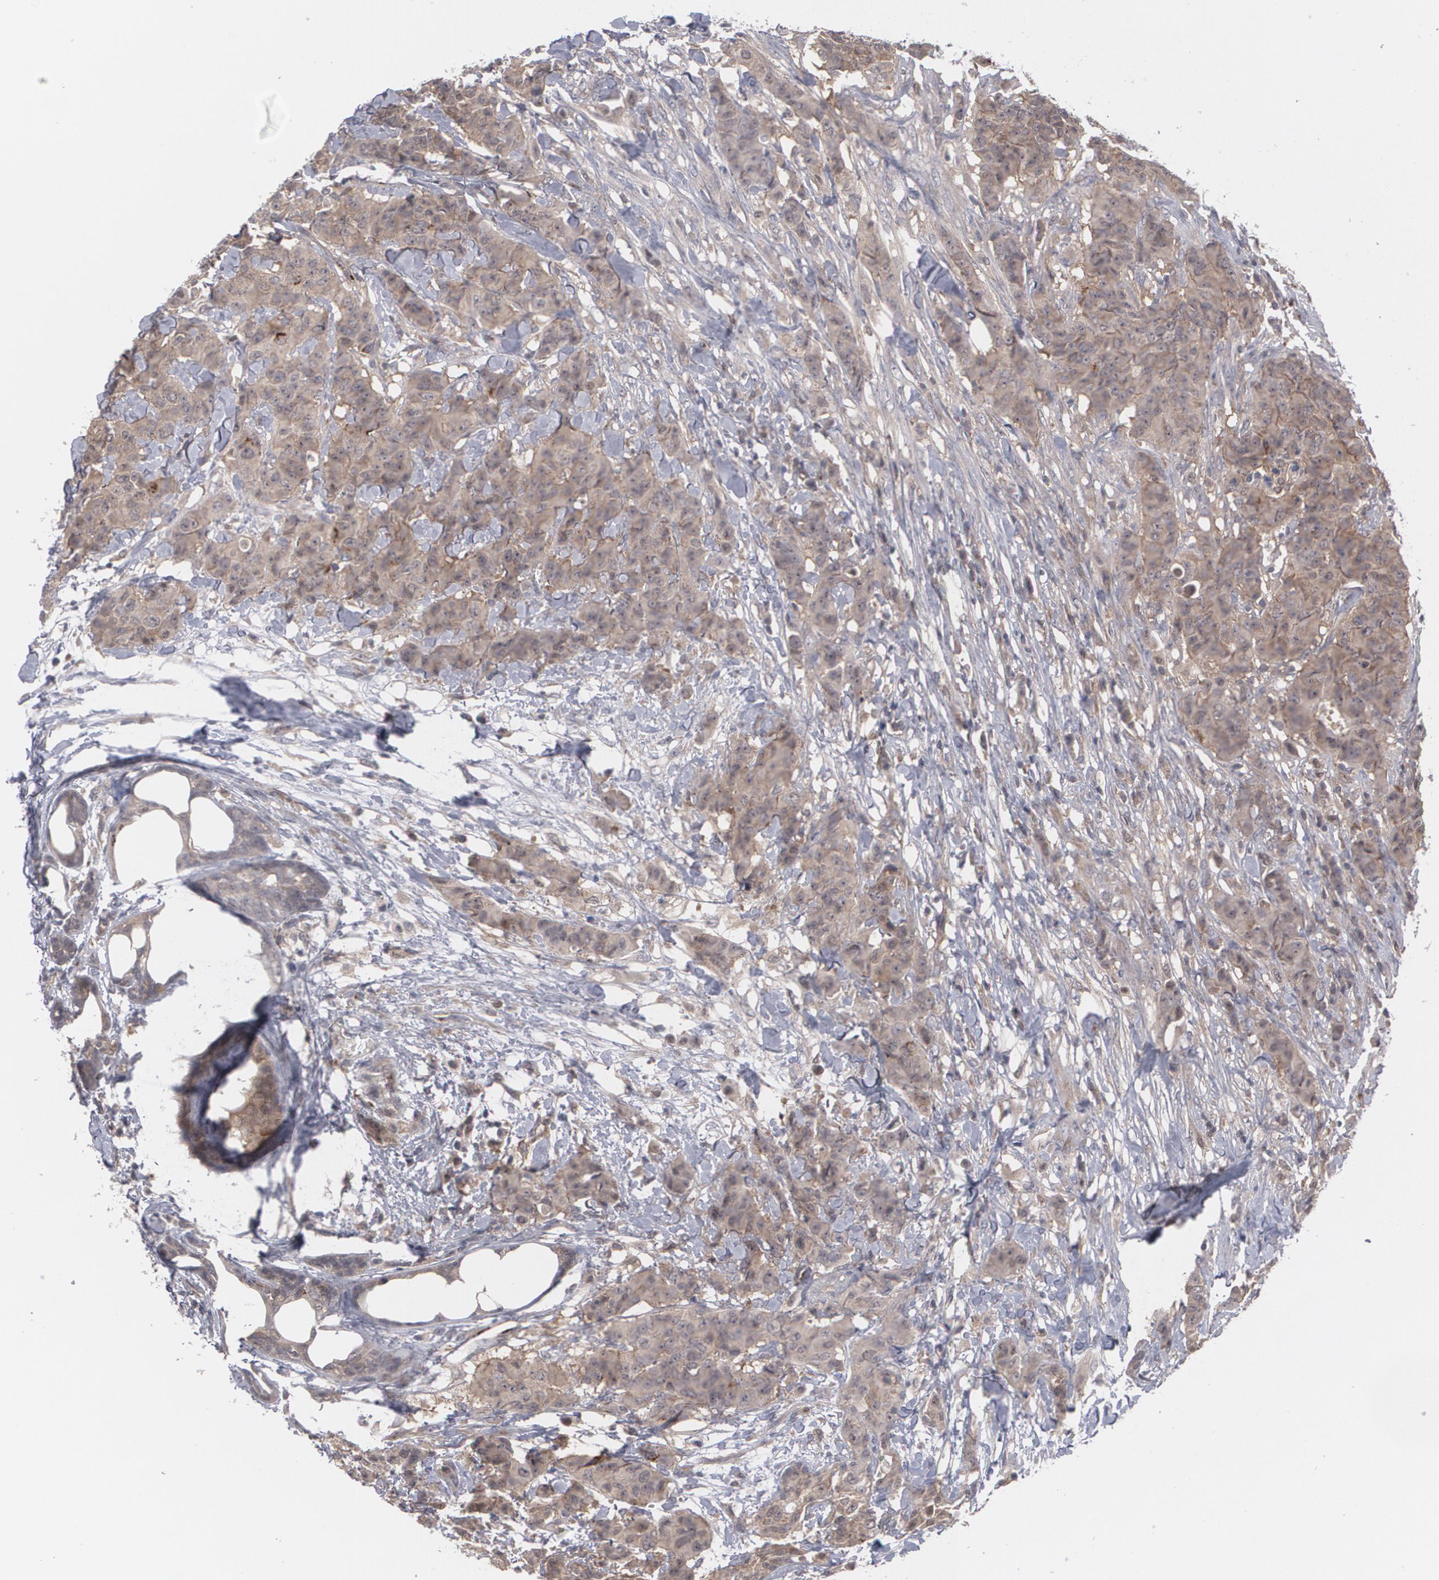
{"staining": {"intensity": "weak", "quantity": ">75%", "location": "cytoplasmic/membranous"}, "tissue": "breast cancer", "cell_type": "Tumor cells", "image_type": "cancer", "snomed": [{"axis": "morphology", "description": "Duct carcinoma"}, {"axis": "topography", "description": "Breast"}], "caption": "Immunohistochemical staining of breast cancer displays low levels of weak cytoplasmic/membranous protein staining in about >75% of tumor cells. (DAB (3,3'-diaminobenzidine) IHC with brightfield microscopy, high magnification).", "gene": "HTT", "patient": {"sex": "female", "age": 40}}